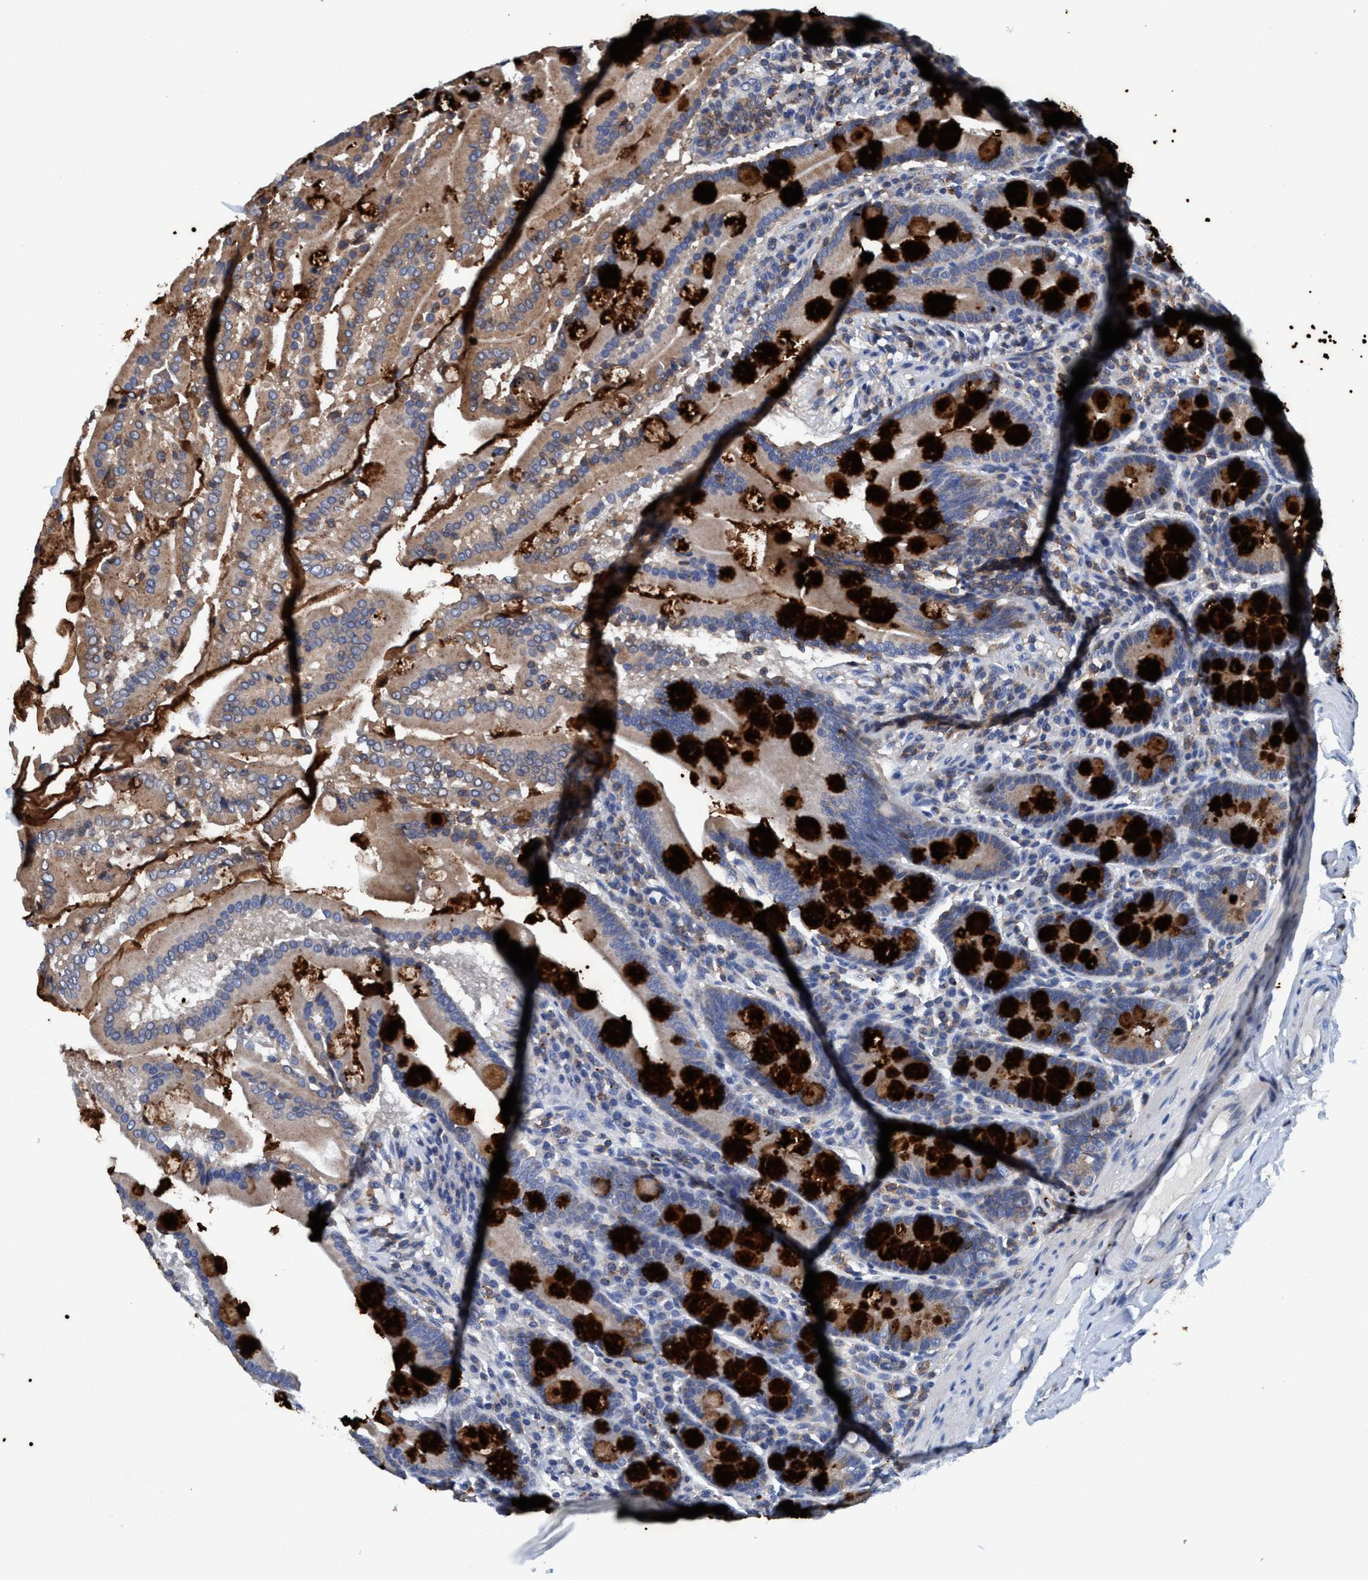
{"staining": {"intensity": "strong", "quantity": "25%-75%", "location": "cytoplasmic/membranous"}, "tissue": "duodenum", "cell_type": "Glandular cells", "image_type": "normal", "snomed": [{"axis": "morphology", "description": "Normal tissue, NOS"}, {"axis": "topography", "description": "Duodenum"}], "caption": "IHC of normal duodenum exhibits high levels of strong cytoplasmic/membranous expression in about 25%-75% of glandular cells. The staining was performed using DAB, with brown indicating positive protein expression. Nuclei are stained blue with hematoxylin.", "gene": "ENDOG", "patient": {"sex": "male", "age": 50}}